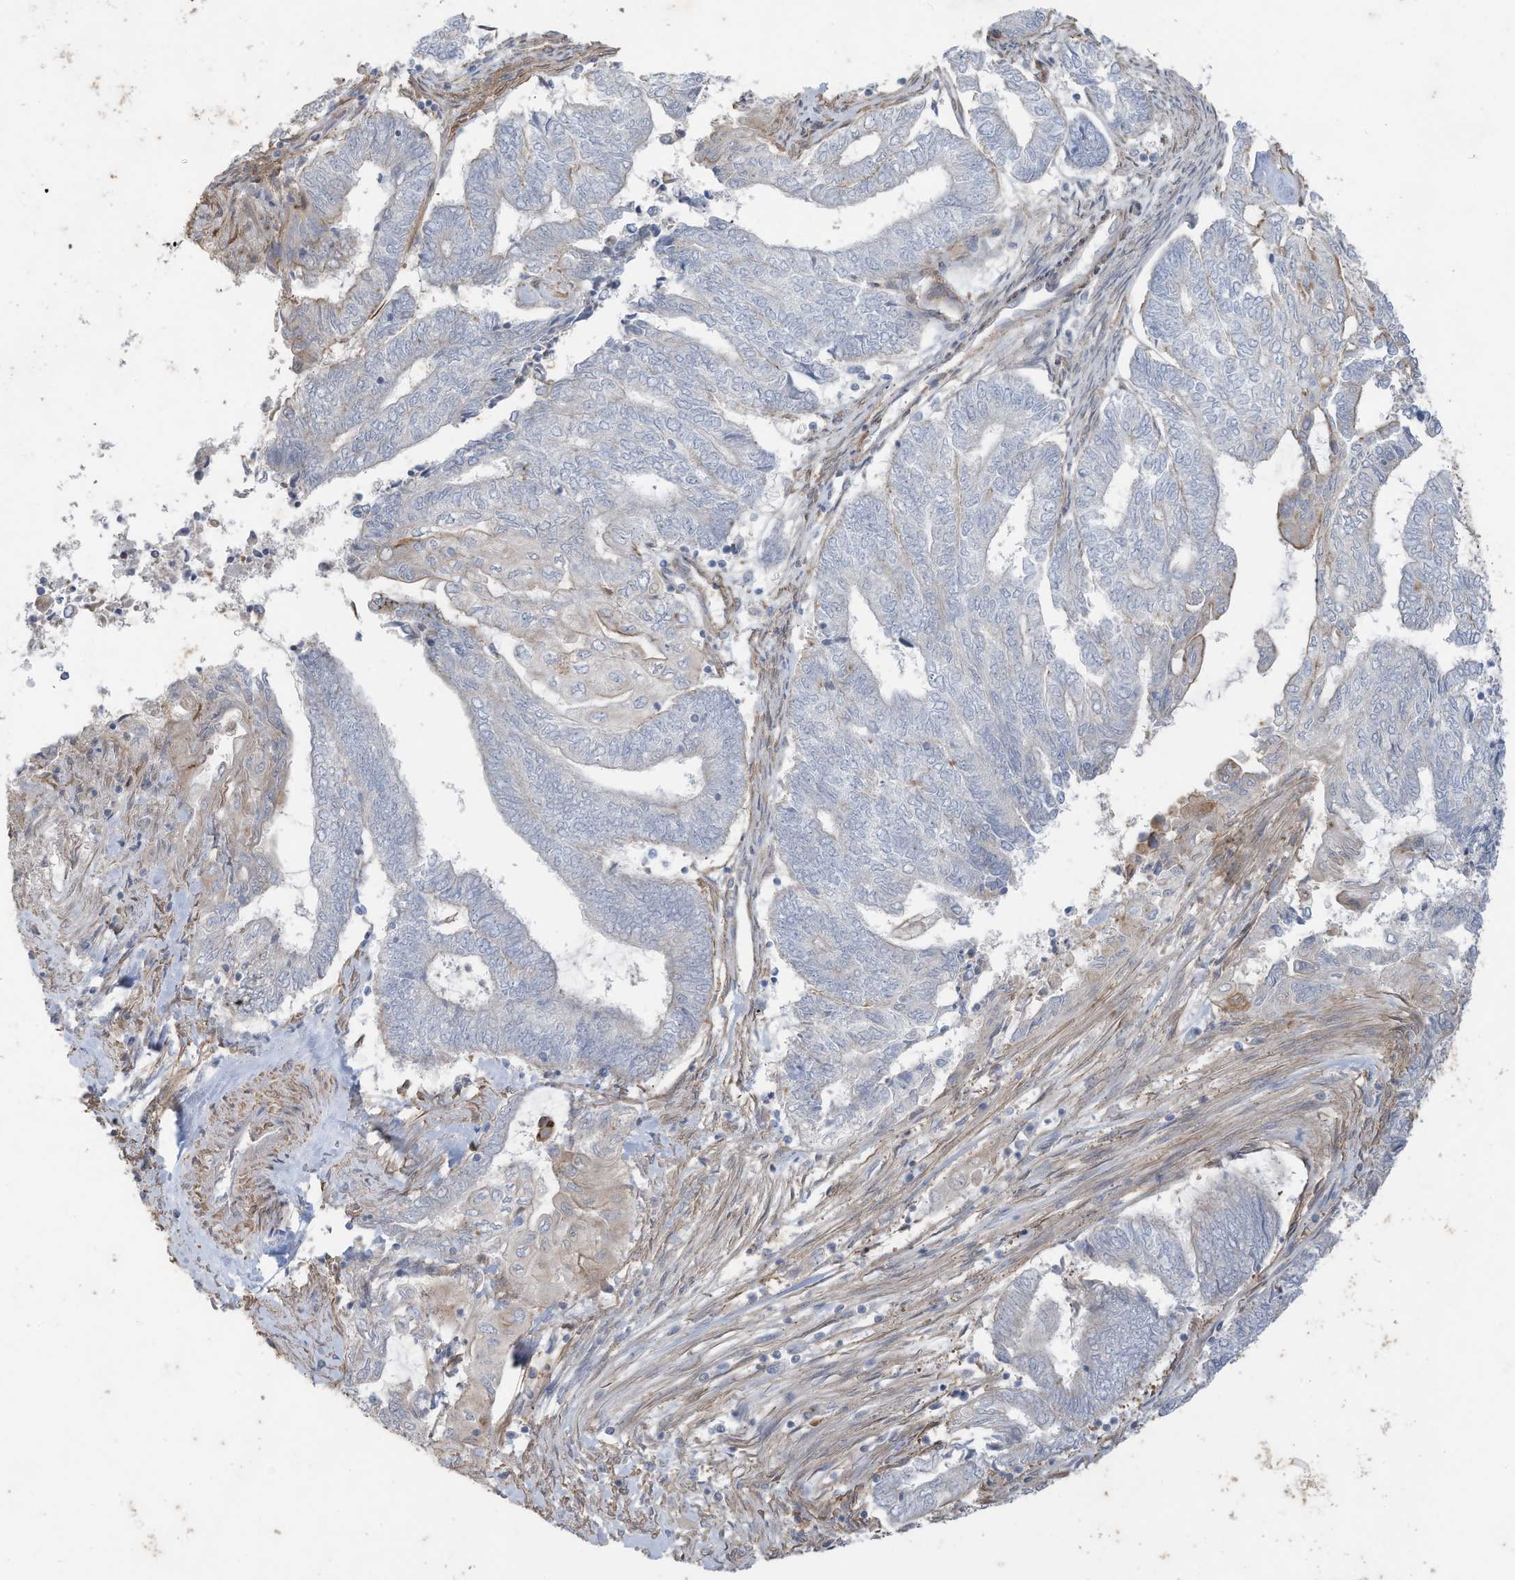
{"staining": {"intensity": "negative", "quantity": "none", "location": "none"}, "tissue": "endometrial cancer", "cell_type": "Tumor cells", "image_type": "cancer", "snomed": [{"axis": "morphology", "description": "Adenocarcinoma, NOS"}, {"axis": "topography", "description": "Uterus"}, {"axis": "topography", "description": "Endometrium"}], "caption": "High magnification brightfield microscopy of endometrial adenocarcinoma stained with DAB (3,3'-diaminobenzidine) (brown) and counterstained with hematoxylin (blue): tumor cells show no significant positivity.", "gene": "SLC17A7", "patient": {"sex": "female", "age": 70}}